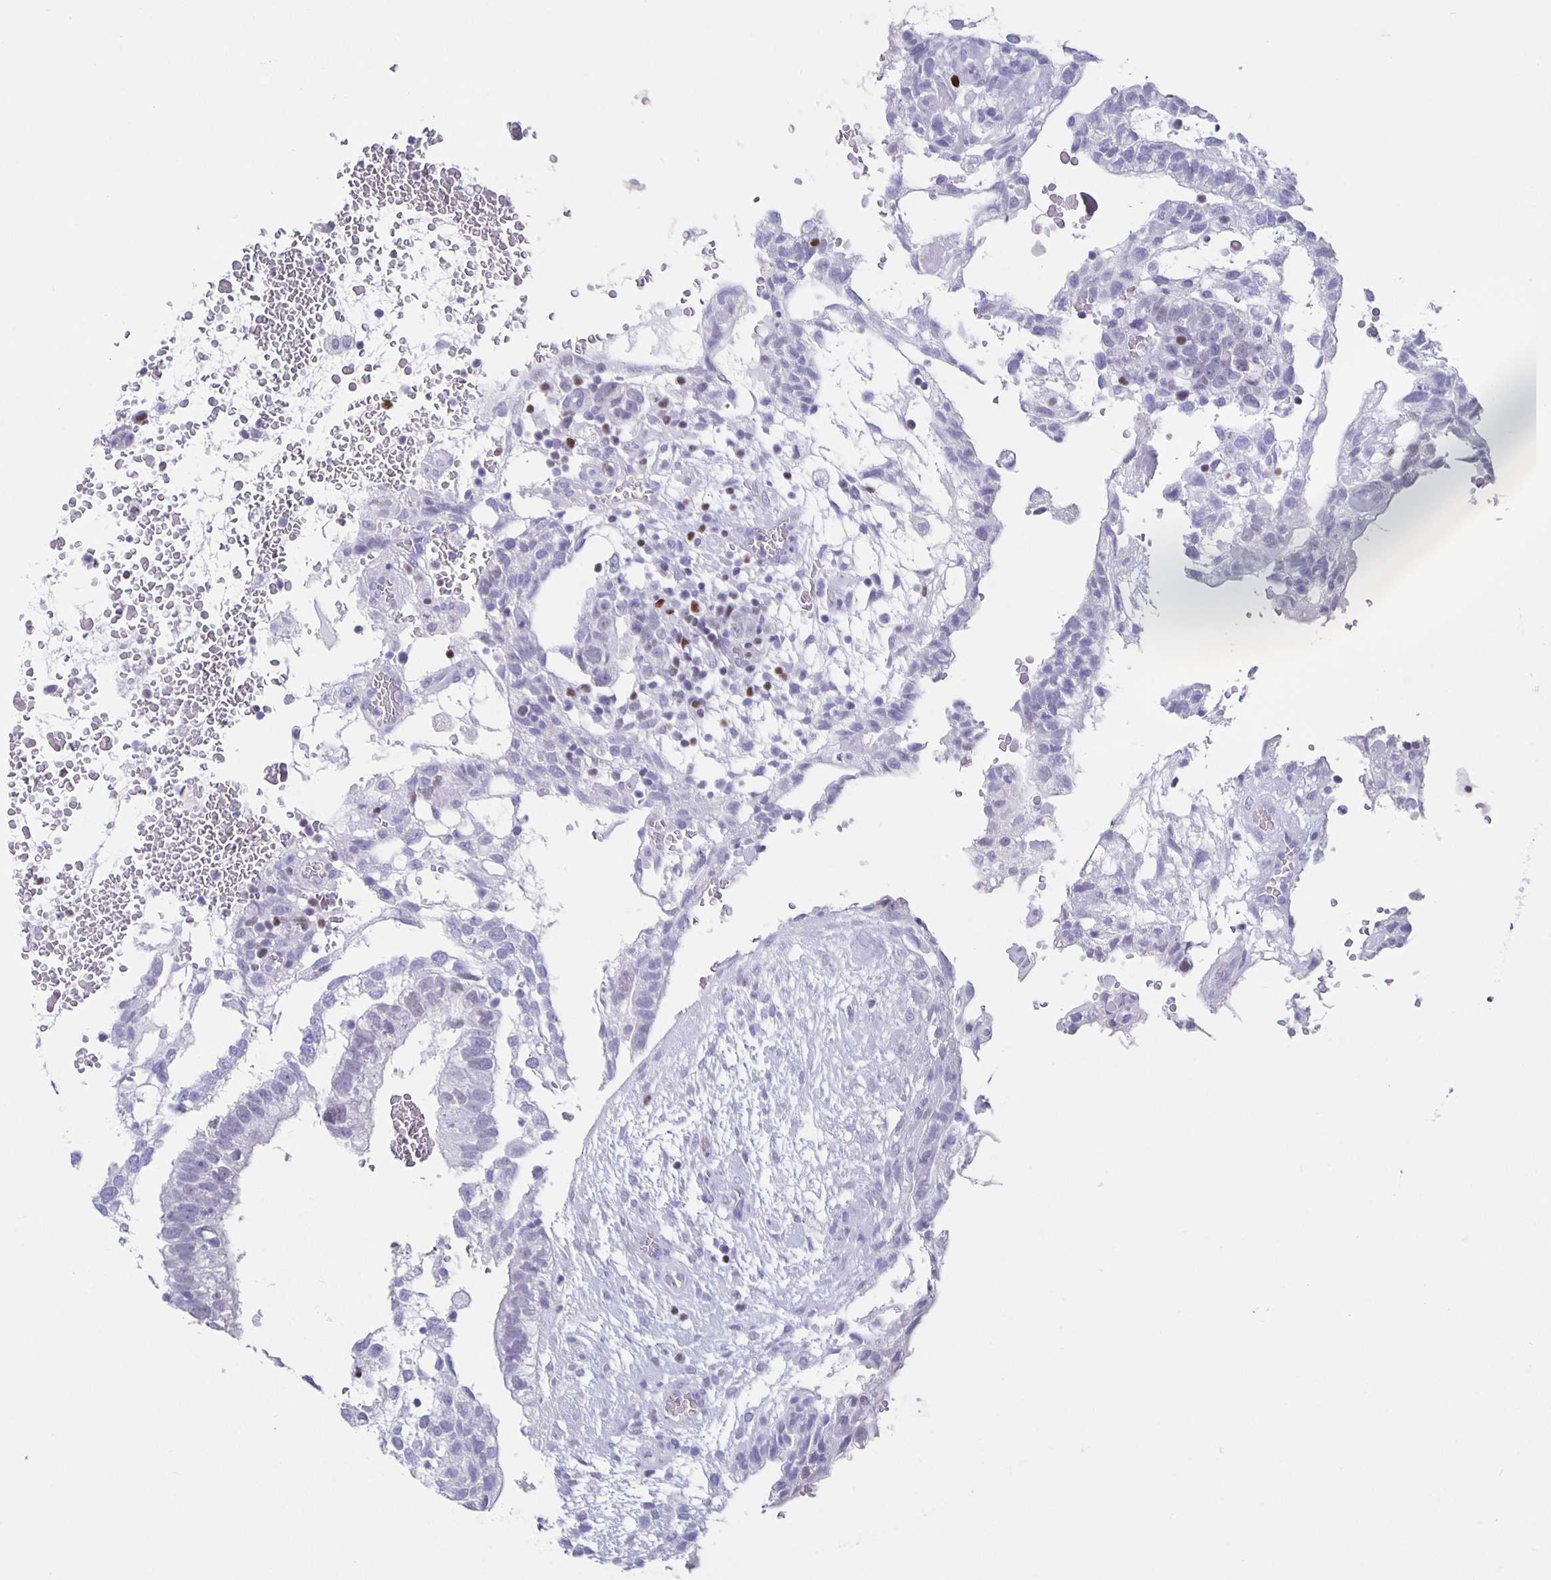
{"staining": {"intensity": "negative", "quantity": "none", "location": "none"}, "tissue": "testis cancer", "cell_type": "Tumor cells", "image_type": "cancer", "snomed": [{"axis": "morphology", "description": "Carcinoma, Embryonal, NOS"}, {"axis": "topography", "description": "Testis"}], "caption": "Testis embryonal carcinoma was stained to show a protein in brown. There is no significant expression in tumor cells.", "gene": "SATB2", "patient": {"sex": "male", "age": 32}}